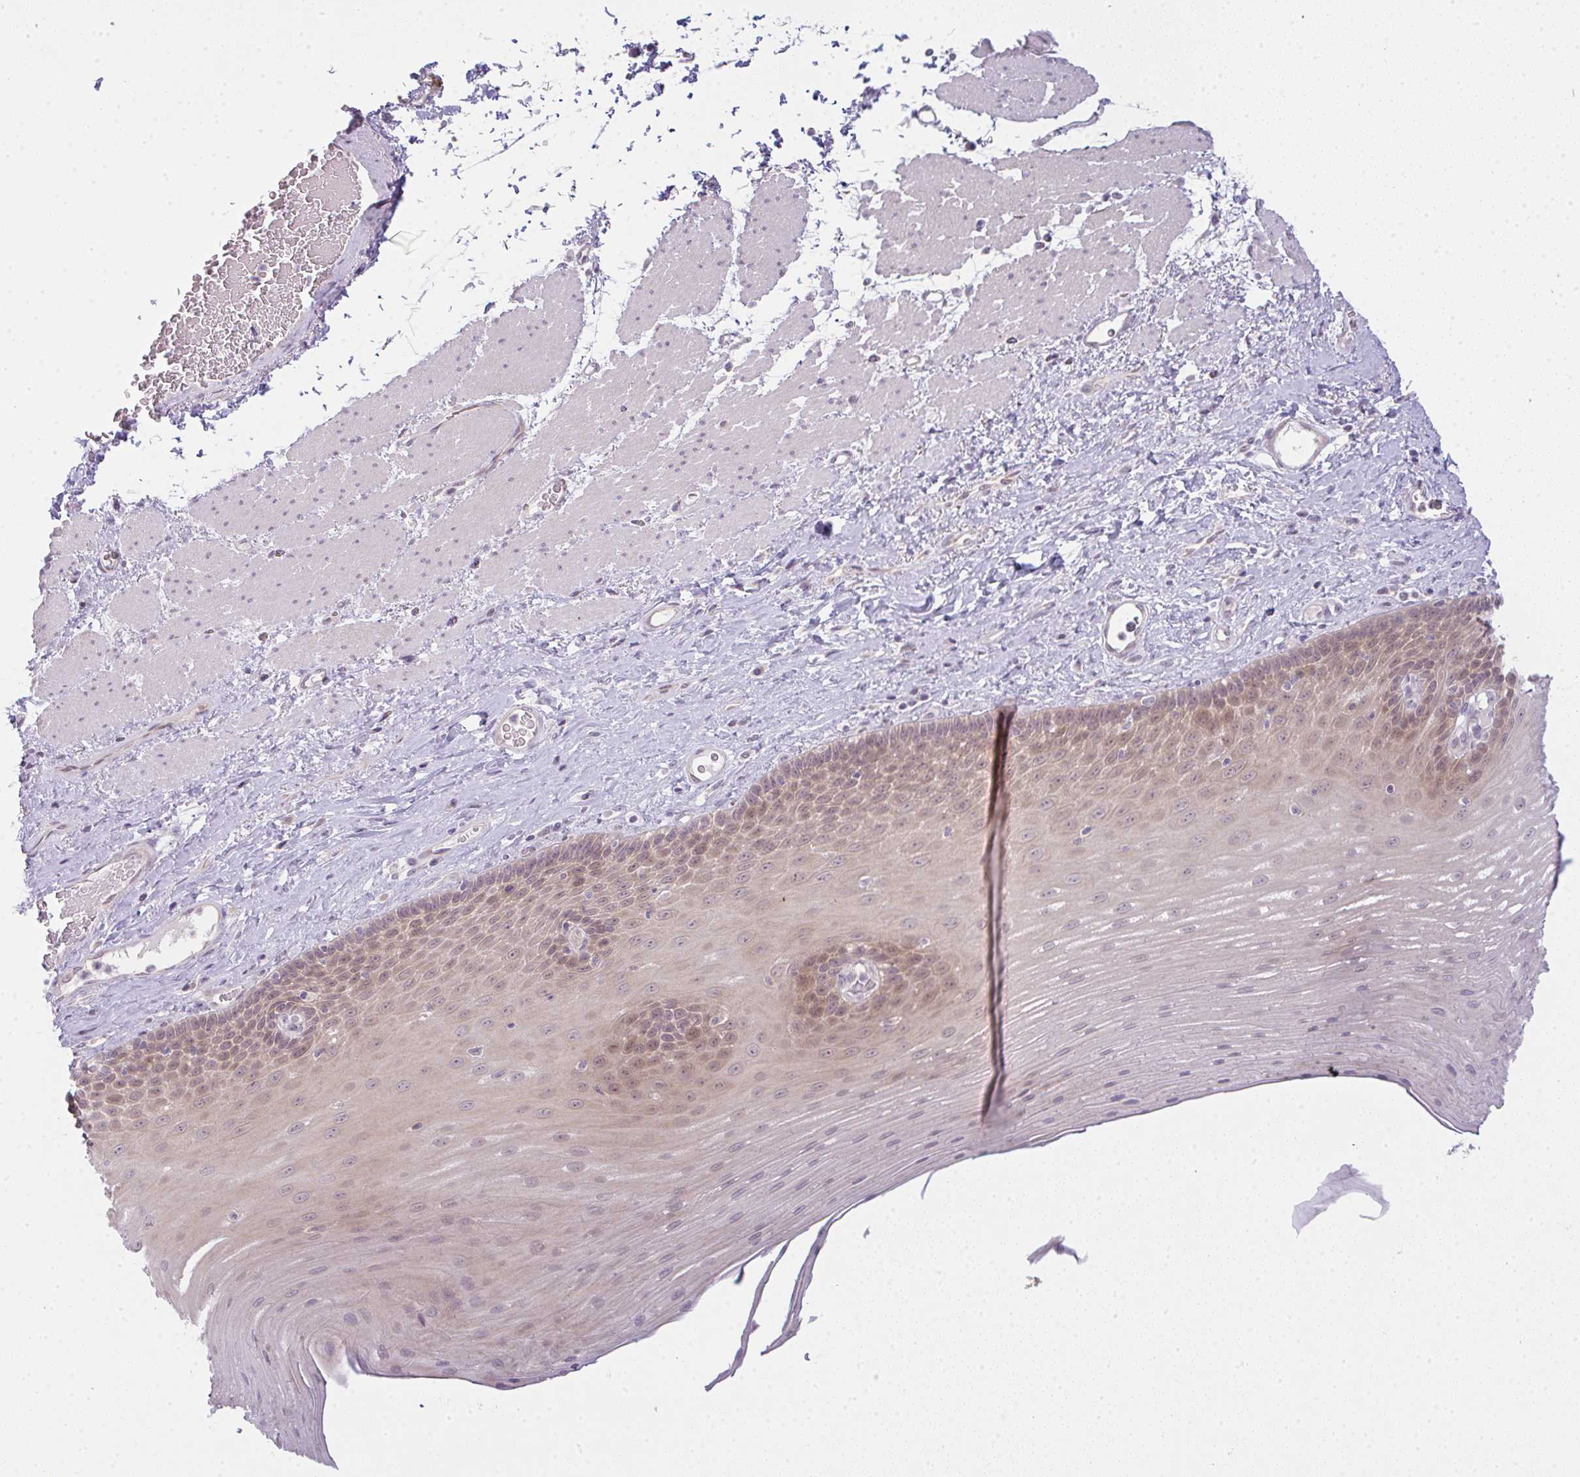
{"staining": {"intensity": "moderate", "quantity": "<25%", "location": "nuclear"}, "tissue": "esophagus", "cell_type": "Squamous epithelial cells", "image_type": "normal", "snomed": [{"axis": "morphology", "description": "Normal tissue, NOS"}, {"axis": "topography", "description": "Esophagus"}], "caption": "This image shows IHC staining of normal esophagus, with low moderate nuclear staining in about <25% of squamous epithelial cells.", "gene": "CSE1L", "patient": {"sex": "male", "age": 62}}